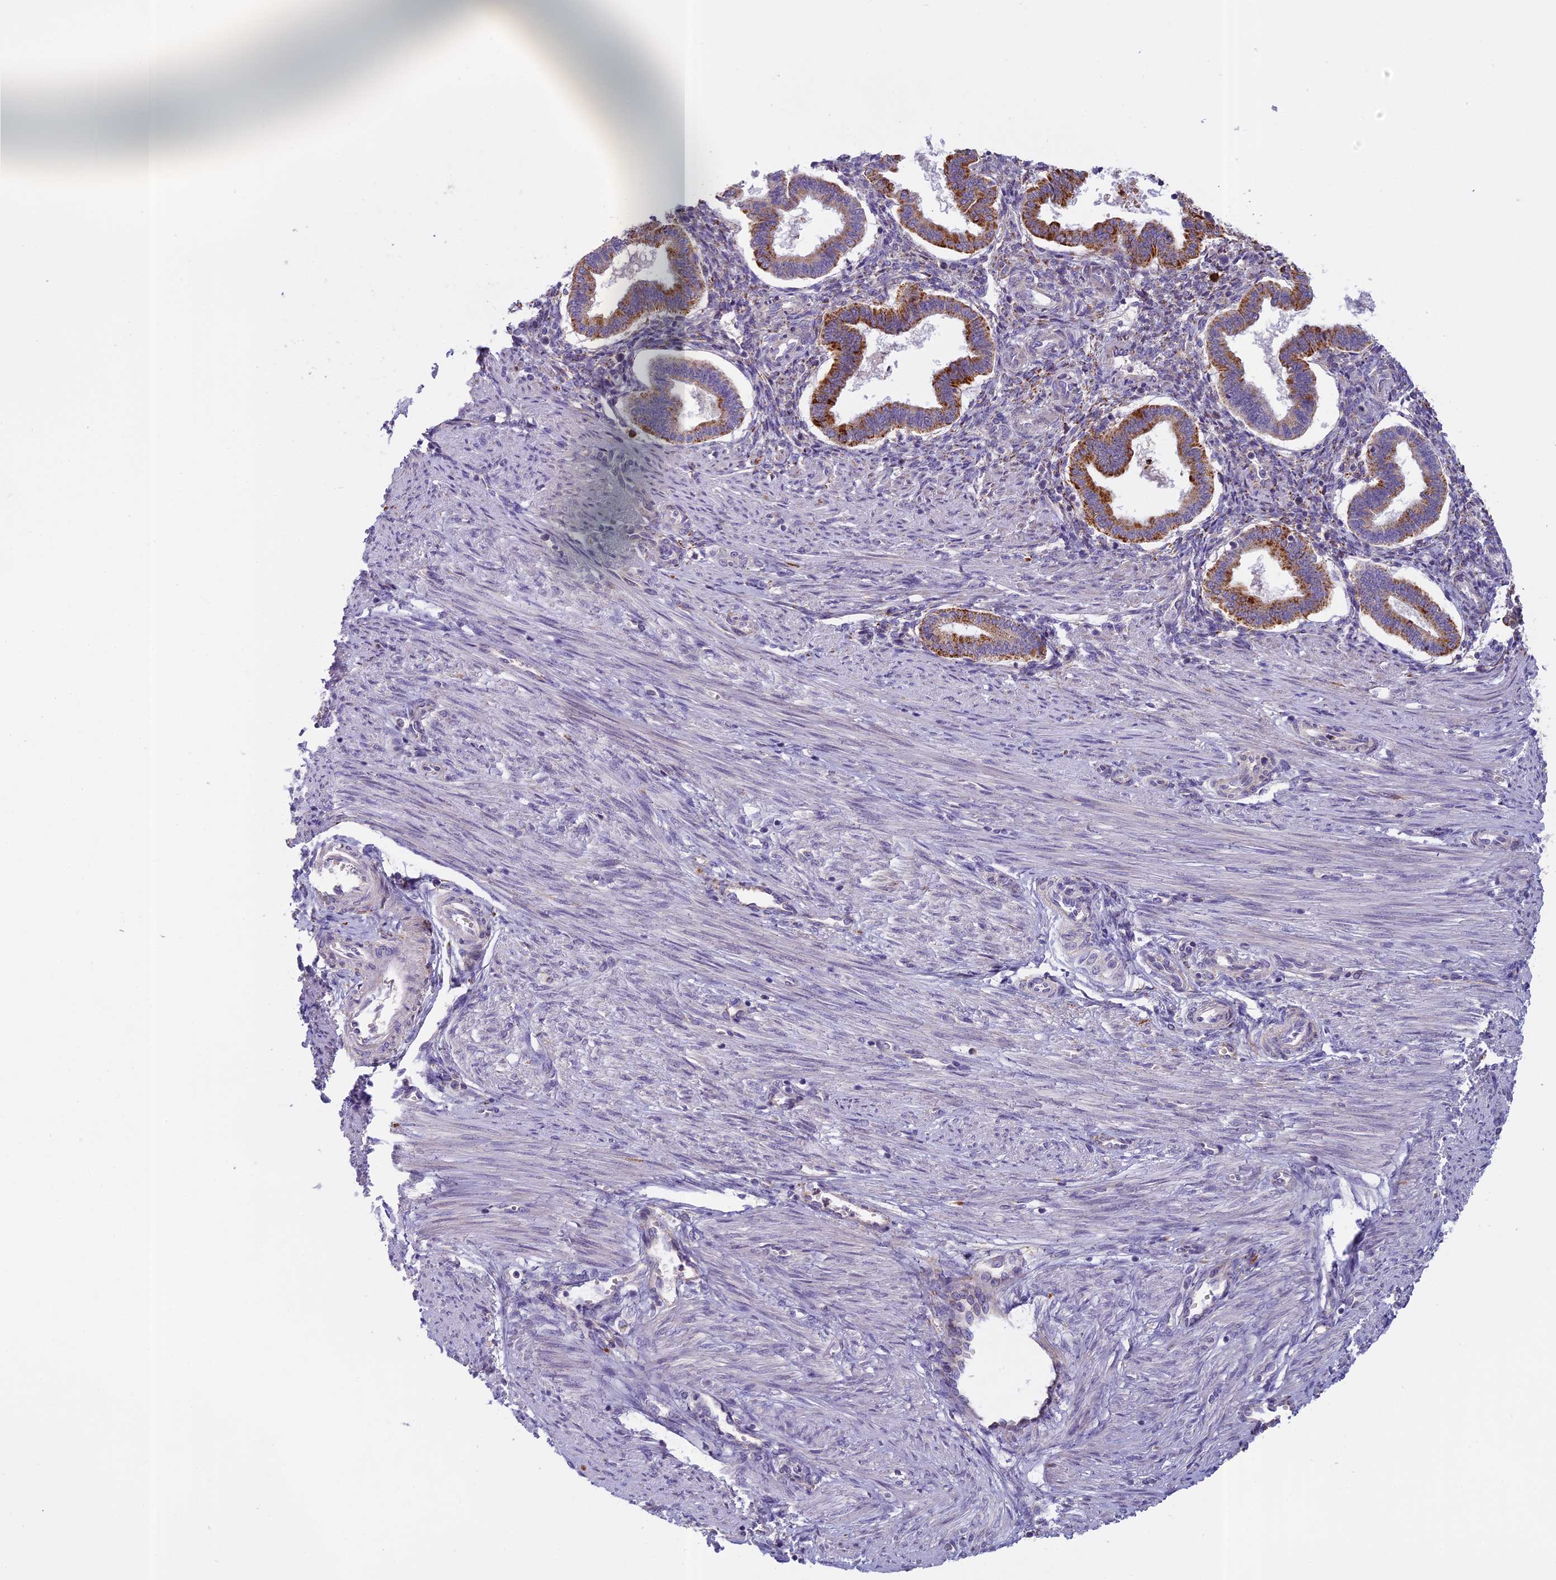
{"staining": {"intensity": "moderate", "quantity": "25%-75%", "location": "cytoplasmic/membranous"}, "tissue": "endometrium", "cell_type": "Glandular cells", "image_type": "normal", "snomed": [{"axis": "morphology", "description": "Normal tissue, NOS"}, {"axis": "topography", "description": "Endometrium"}], "caption": "Protein staining of normal endometrium demonstrates moderate cytoplasmic/membranous positivity in approximately 25%-75% of glandular cells.", "gene": "SEMA7A", "patient": {"sex": "female", "age": 24}}